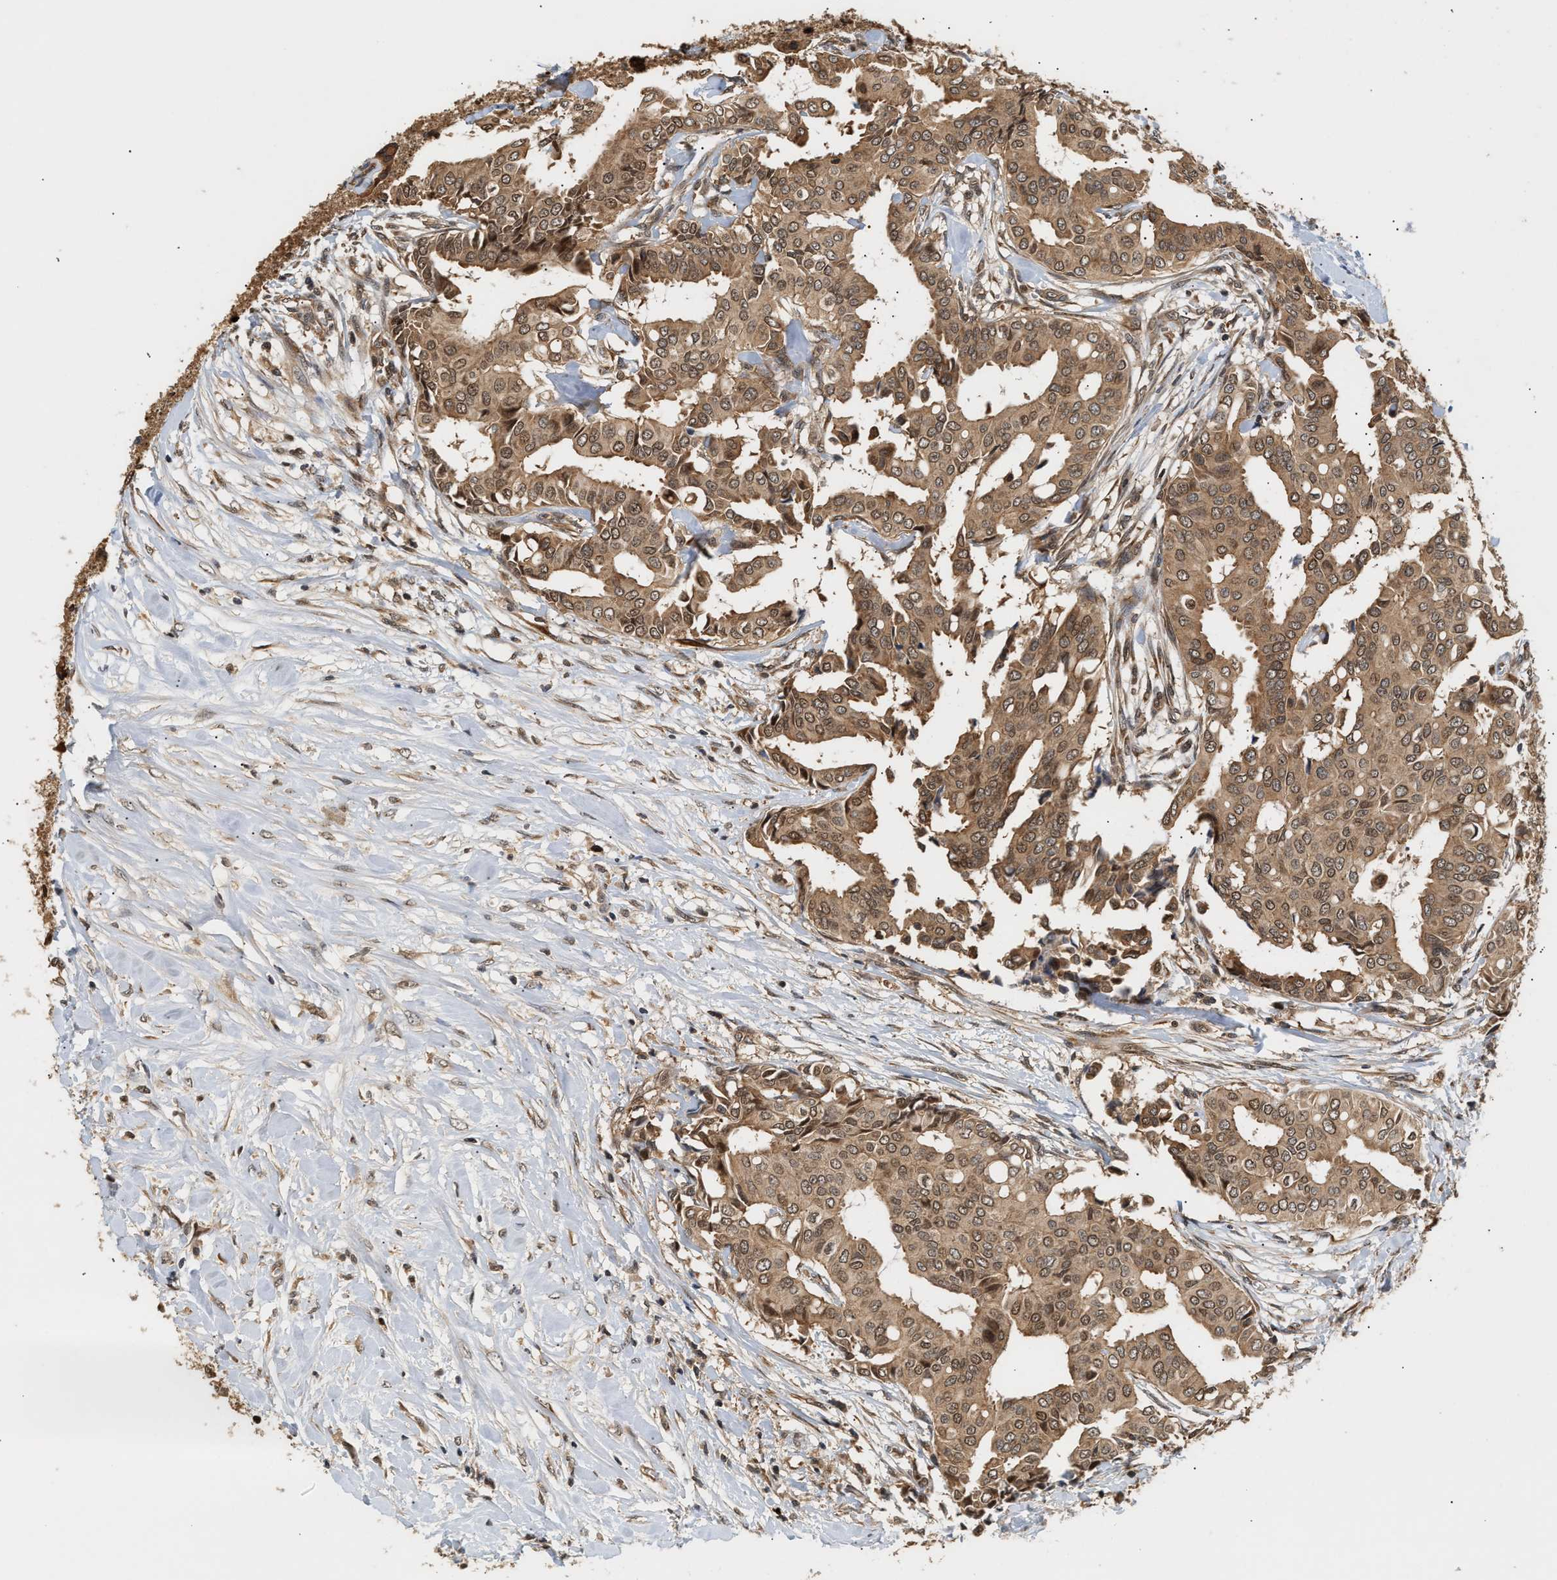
{"staining": {"intensity": "moderate", "quantity": ">75%", "location": "cytoplasmic/membranous,nuclear"}, "tissue": "head and neck cancer", "cell_type": "Tumor cells", "image_type": "cancer", "snomed": [{"axis": "morphology", "description": "Adenocarcinoma, NOS"}, {"axis": "topography", "description": "Salivary gland"}, {"axis": "topography", "description": "Head-Neck"}], "caption": "Immunohistochemistry (IHC) staining of head and neck cancer (adenocarcinoma), which demonstrates medium levels of moderate cytoplasmic/membranous and nuclear expression in about >75% of tumor cells indicating moderate cytoplasmic/membranous and nuclear protein staining. The staining was performed using DAB (3,3'-diaminobenzidine) (brown) for protein detection and nuclei were counterstained in hematoxylin (blue).", "gene": "ABHD5", "patient": {"sex": "female", "age": 59}}